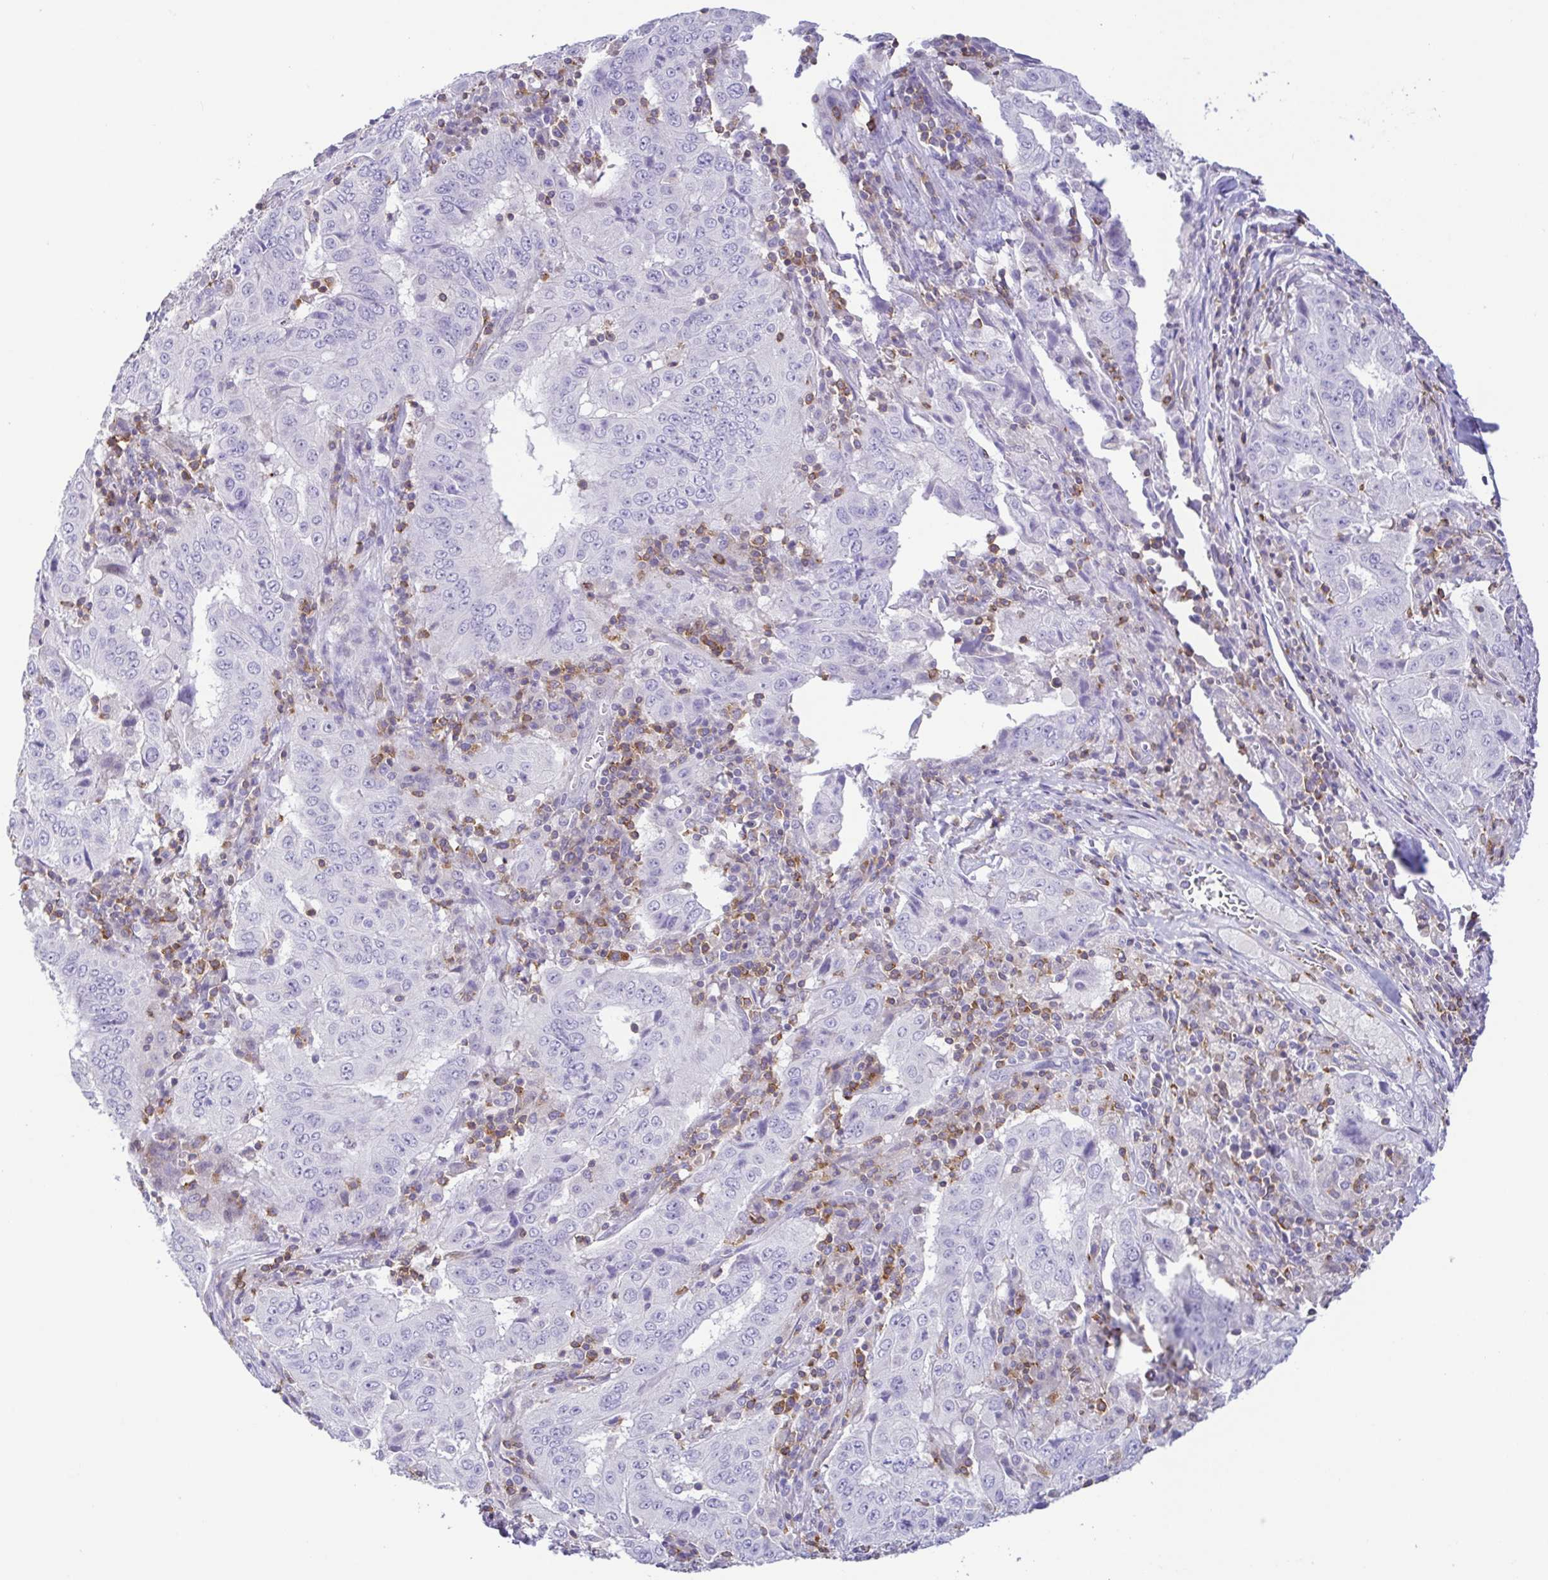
{"staining": {"intensity": "negative", "quantity": "none", "location": "none"}, "tissue": "pancreatic cancer", "cell_type": "Tumor cells", "image_type": "cancer", "snomed": [{"axis": "morphology", "description": "Adenocarcinoma, NOS"}, {"axis": "topography", "description": "Pancreas"}], "caption": "Protein analysis of pancreatic adenocarcinoma demonstrates no significant positivity in tumor cells.", "gene": "PGLYRP1", "patient": {"sex": "male", "age": 63}}